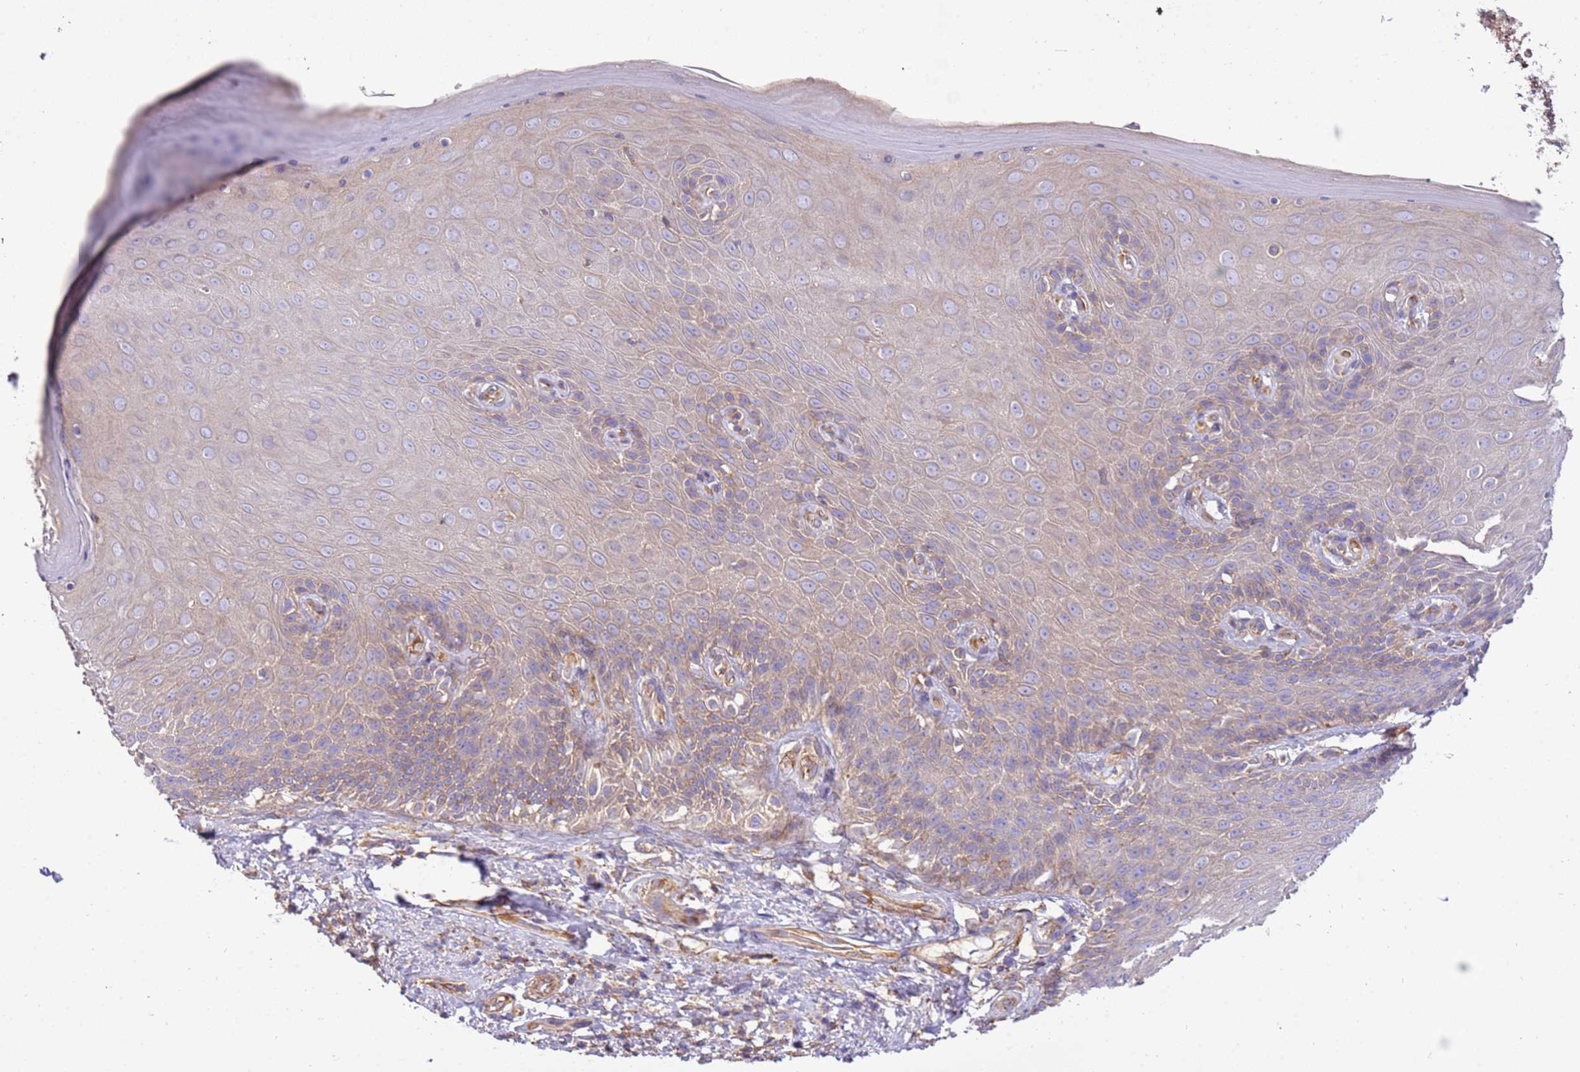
{"staining": {"intensity": "weak", "quantity": "25%-75%", "location": "cytoplasmic/membranous"}, "tissue": "skin", "cell_type": "Epidermal cells", "image_type": "normal", "snomed": [{"axis": "morphology", "description": "Normal tissue, NOS"}, {"axis": "topography", "description": "Anal"}, {"axis": "topography", "description": "Peripheral nerve tissue"}], "caption": "An image showing weak cytoplasmic/membranous staining in approximately 25%-75% of epidermal cells in unremarkable skin, as visualized by brown immunohistochemical staining.", "gene": "NAALADL1", "patient": {"sex": "male", "age": 53}}